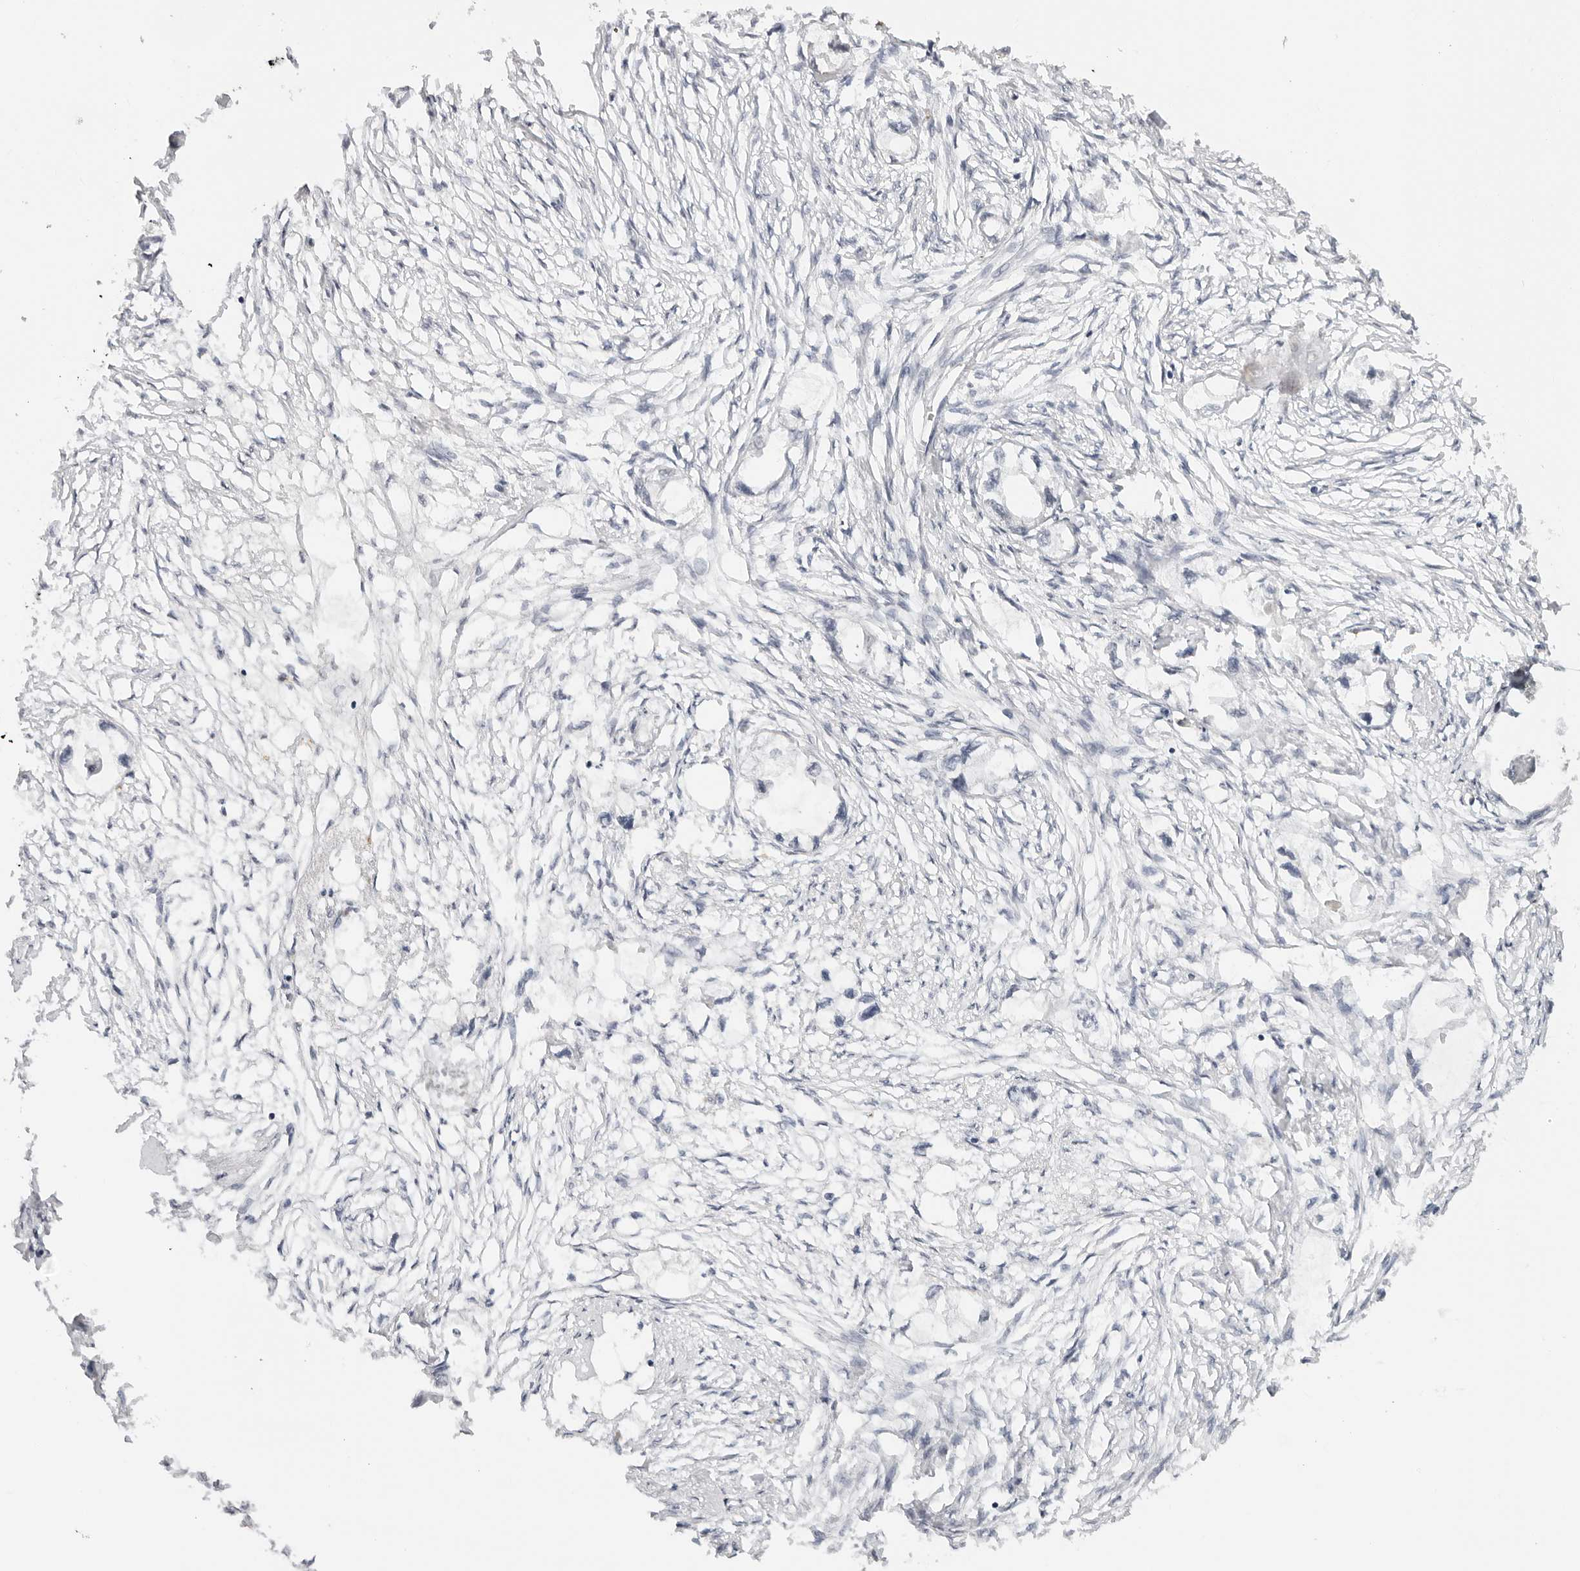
{"staining": {"intensity": "negative", "quantity": "none", "location": "none"}, "tissue": "endometrial cancer", "cell_type": "Tumor cells", "image_type": "cancer", "snomed": [{"axis": "morphology", "description": "Adenocarcinoma, NOS"}, {"axis": "morphology", "description": "Adenocarcinoma, metastatic, NOS"}, {"axis": "topography", "description": "Adipose tissue"}, {"axis": "topography", "description": "Endometrium"}], "caption": "Human endometrial cancer stained for a protein using immunohistochemistry demonstrates no positivity in tumor cells.", "gene": "MSH6", "patient": {"sex": "female", "age": 67}}